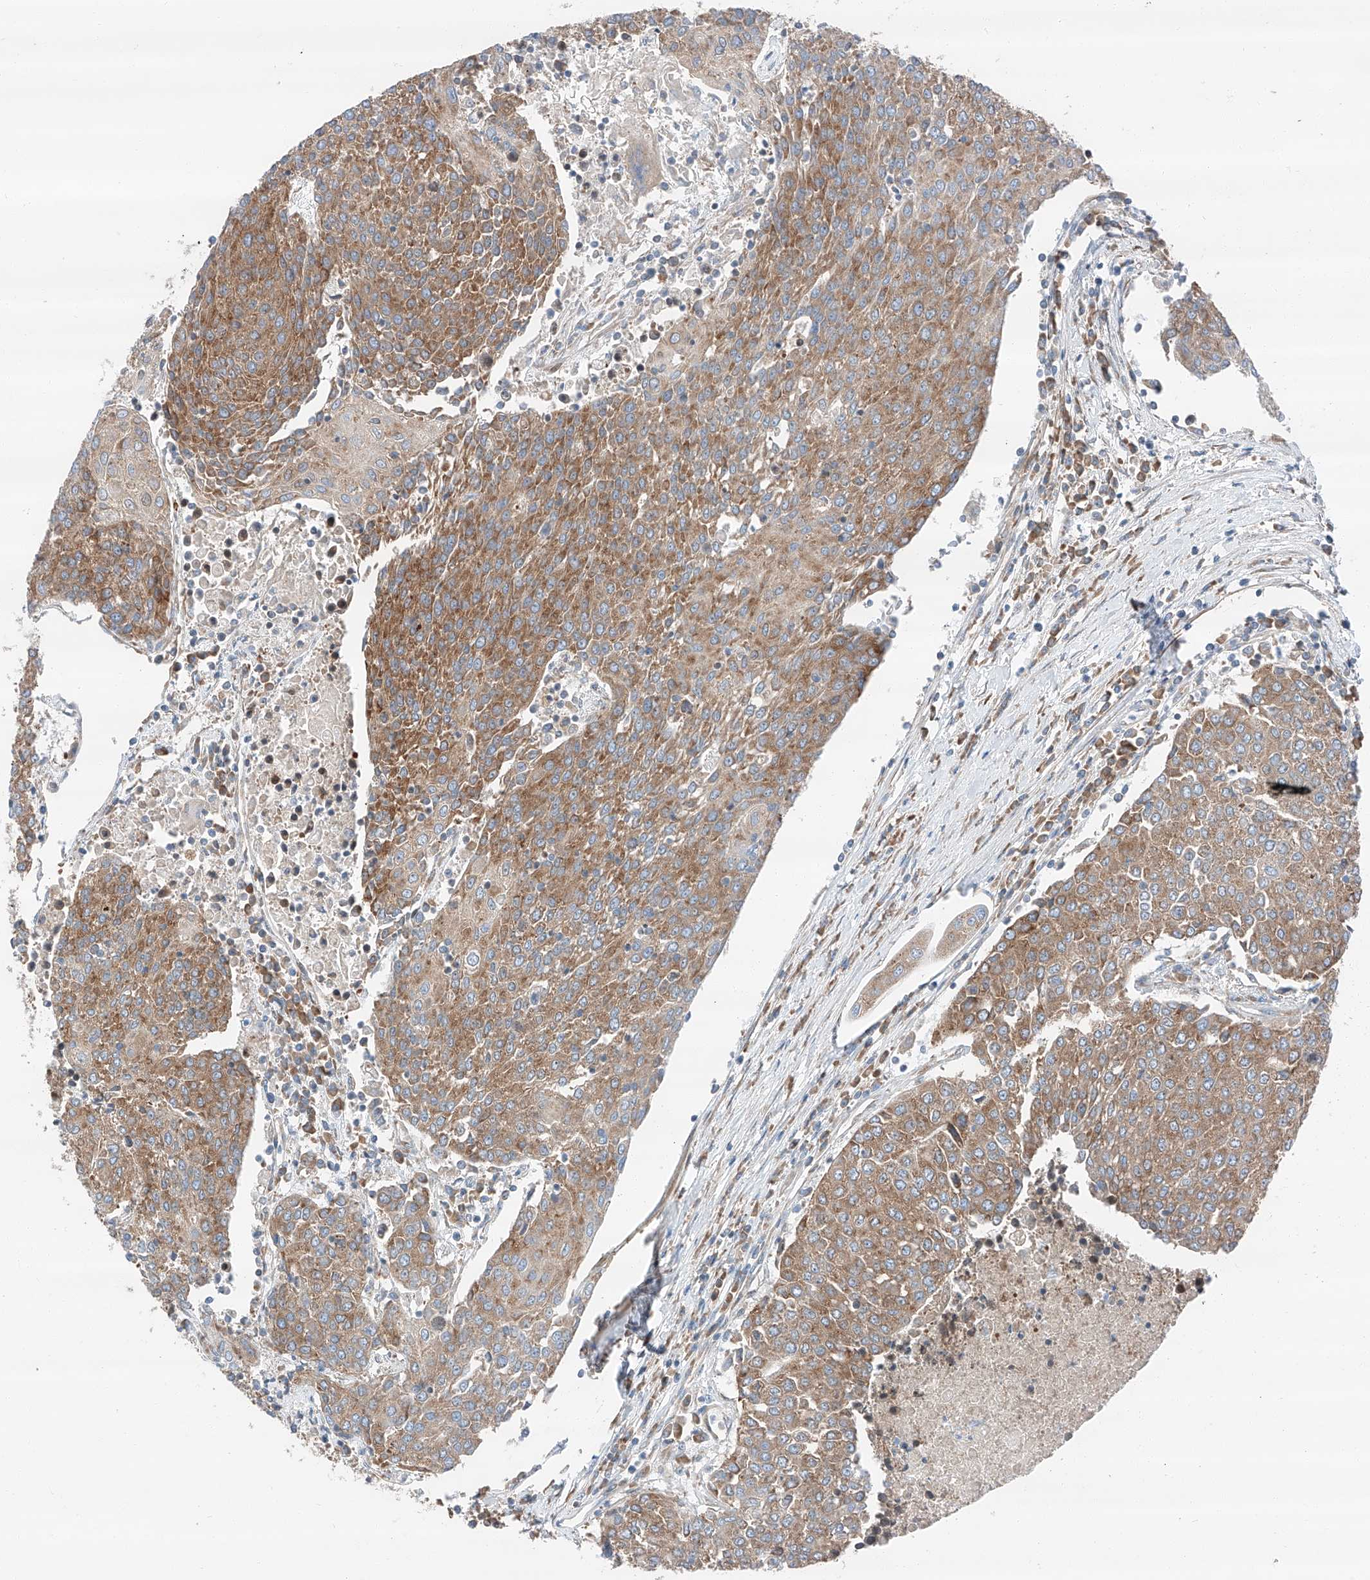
{"staining": {"intensity": "moderate", "quantity": ">75%", "location": "cytoplasmic/membranous"}, "tissue": "urothelial cancer", "cell_type": "Tumor cells", "image_type": "cancer", "snomed": [{"axis": "morphology", "description": "Urothelial carcinoma, High grade"}, {"axis": "topography", "description": "Urinary bladder"}], "caption": "High-magnification brightfield microscopy of urothelial carcinoma (high-grade) stained with DAB (brown) and counterstained with hematoxylin (blue). tumor cells exhibit moderate cytoplasmic/membranous staining is present in approximately>75% of cells.", "gene": "ZC3H15", "patient": {"sex": "female", "age": 85}}